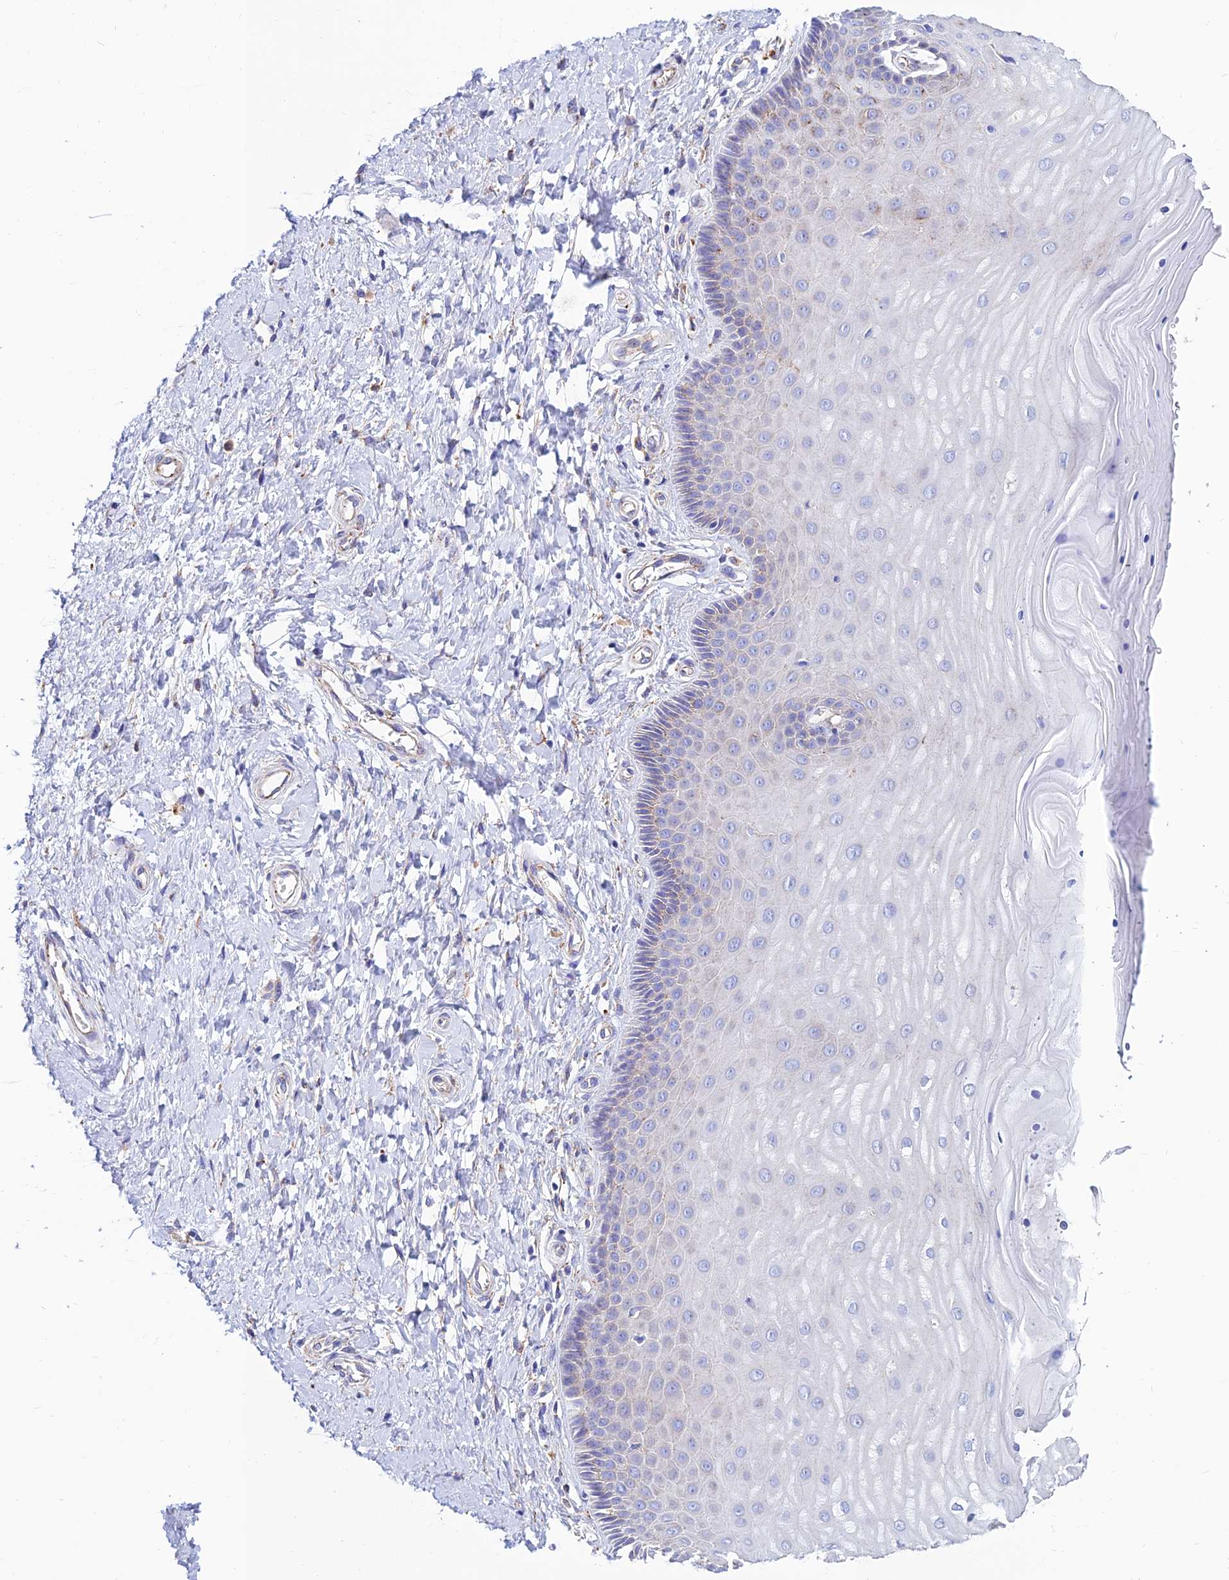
{"staining": {"intensity": "moderate", "quantity": "25%-75%", "location": "cytoplasmic/membranous"}, "tissue": "cervix", "cell_type": "Glandular cells", "image_type": "normal", "snomed": [{"axis": "morphology", "description": "Normal tissue, NOS"}, {"axis": "topography", "description": "Cervix"}], "caption": "The image reveals a brown stain indicating the presence of a protein in the cytoplasmic/membranous of glandular cells in cervix.", "gene": "SPNS1", "patient": {"sex": "female", "age": 55}}